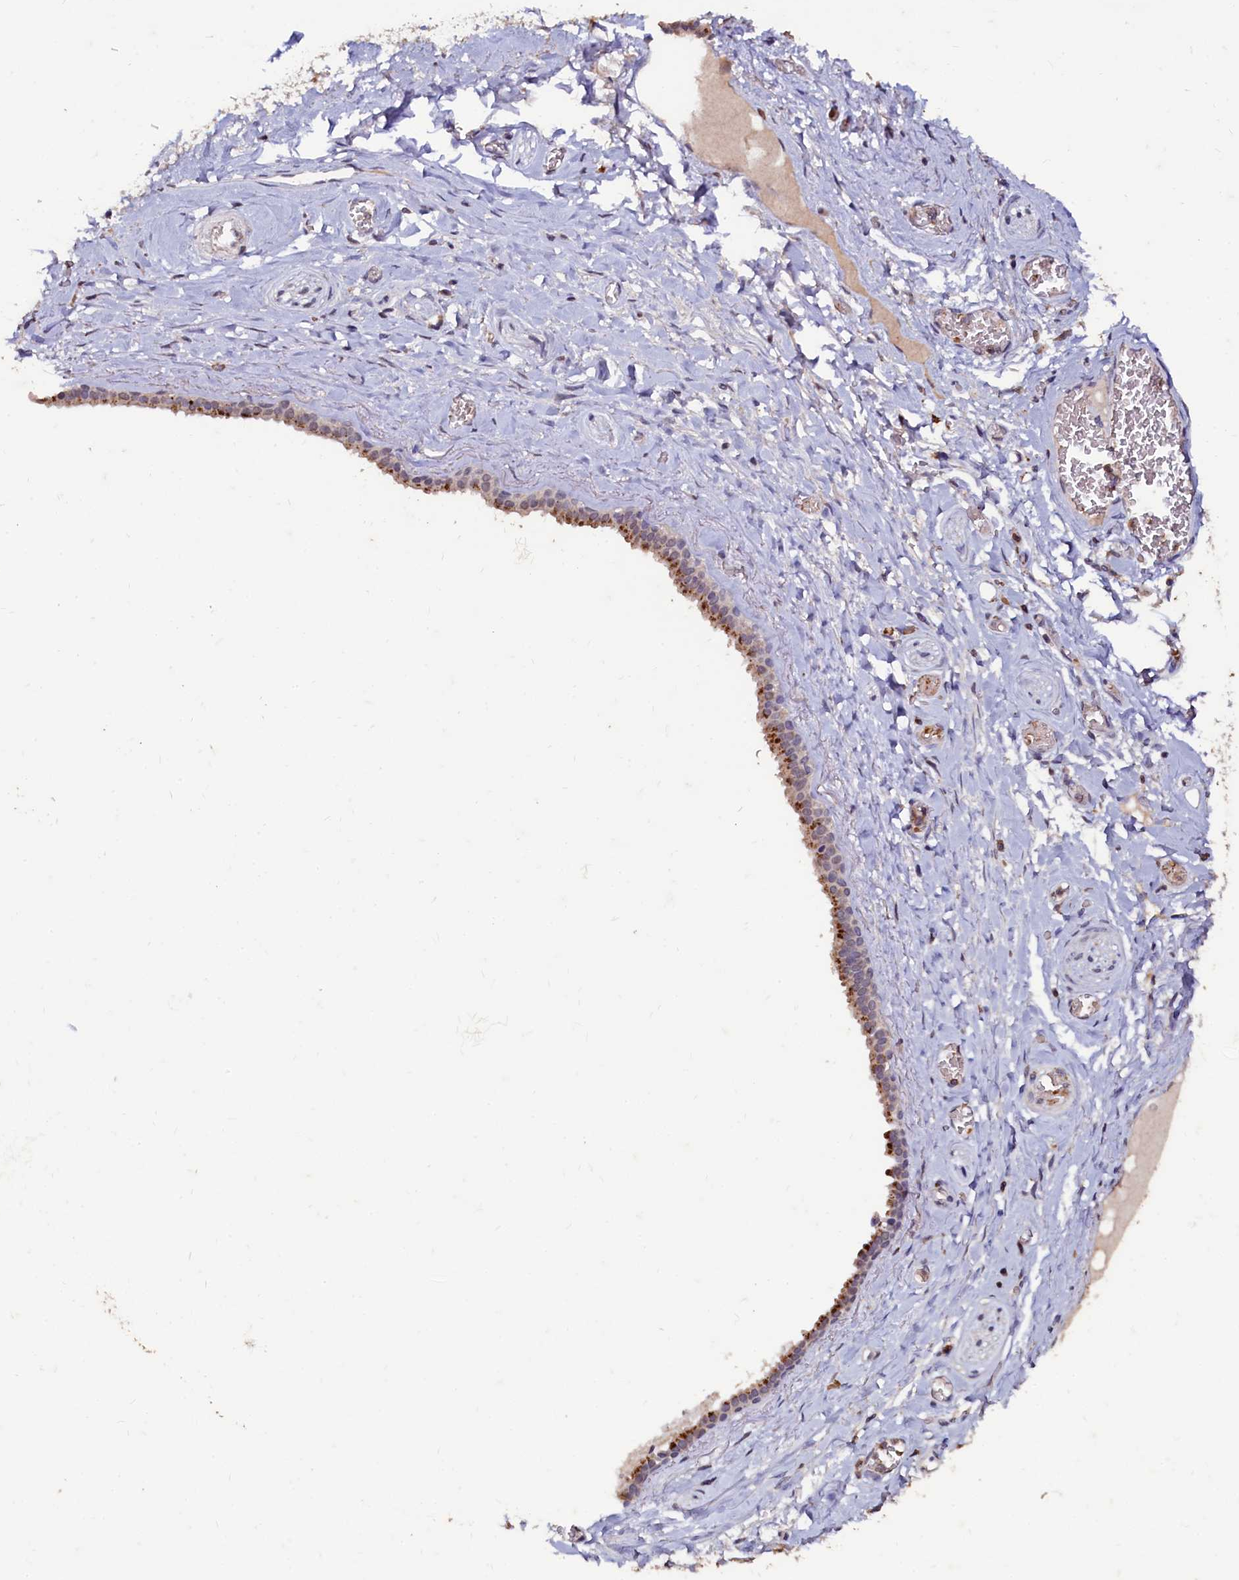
{"staining": {"intensity": "negative", "quantity": "none", "location": "none"}, "tissue": "adipose tissue", "cell_type": "Adipocytes", "image_type": "normal", "snomed": [{"axis": "morphology", "description": "Normal tissue, NOS"}, {"axis": "topography", "description": "Salivary gland"}, {"axis": "topography", "description": "Peripheral nerve tissue"}], "caption": "The immunohistochemistry (IHC) image has no significant staining in adipocytes of adipose tissue. Brightfield microscopy of immunohistochemistry (IHC) stained with DAB (brown) and hematoxylin (blue), captured at high magnification.", "gene": "CSTPP1", "patient": {"sex": "male", "age": 62}}